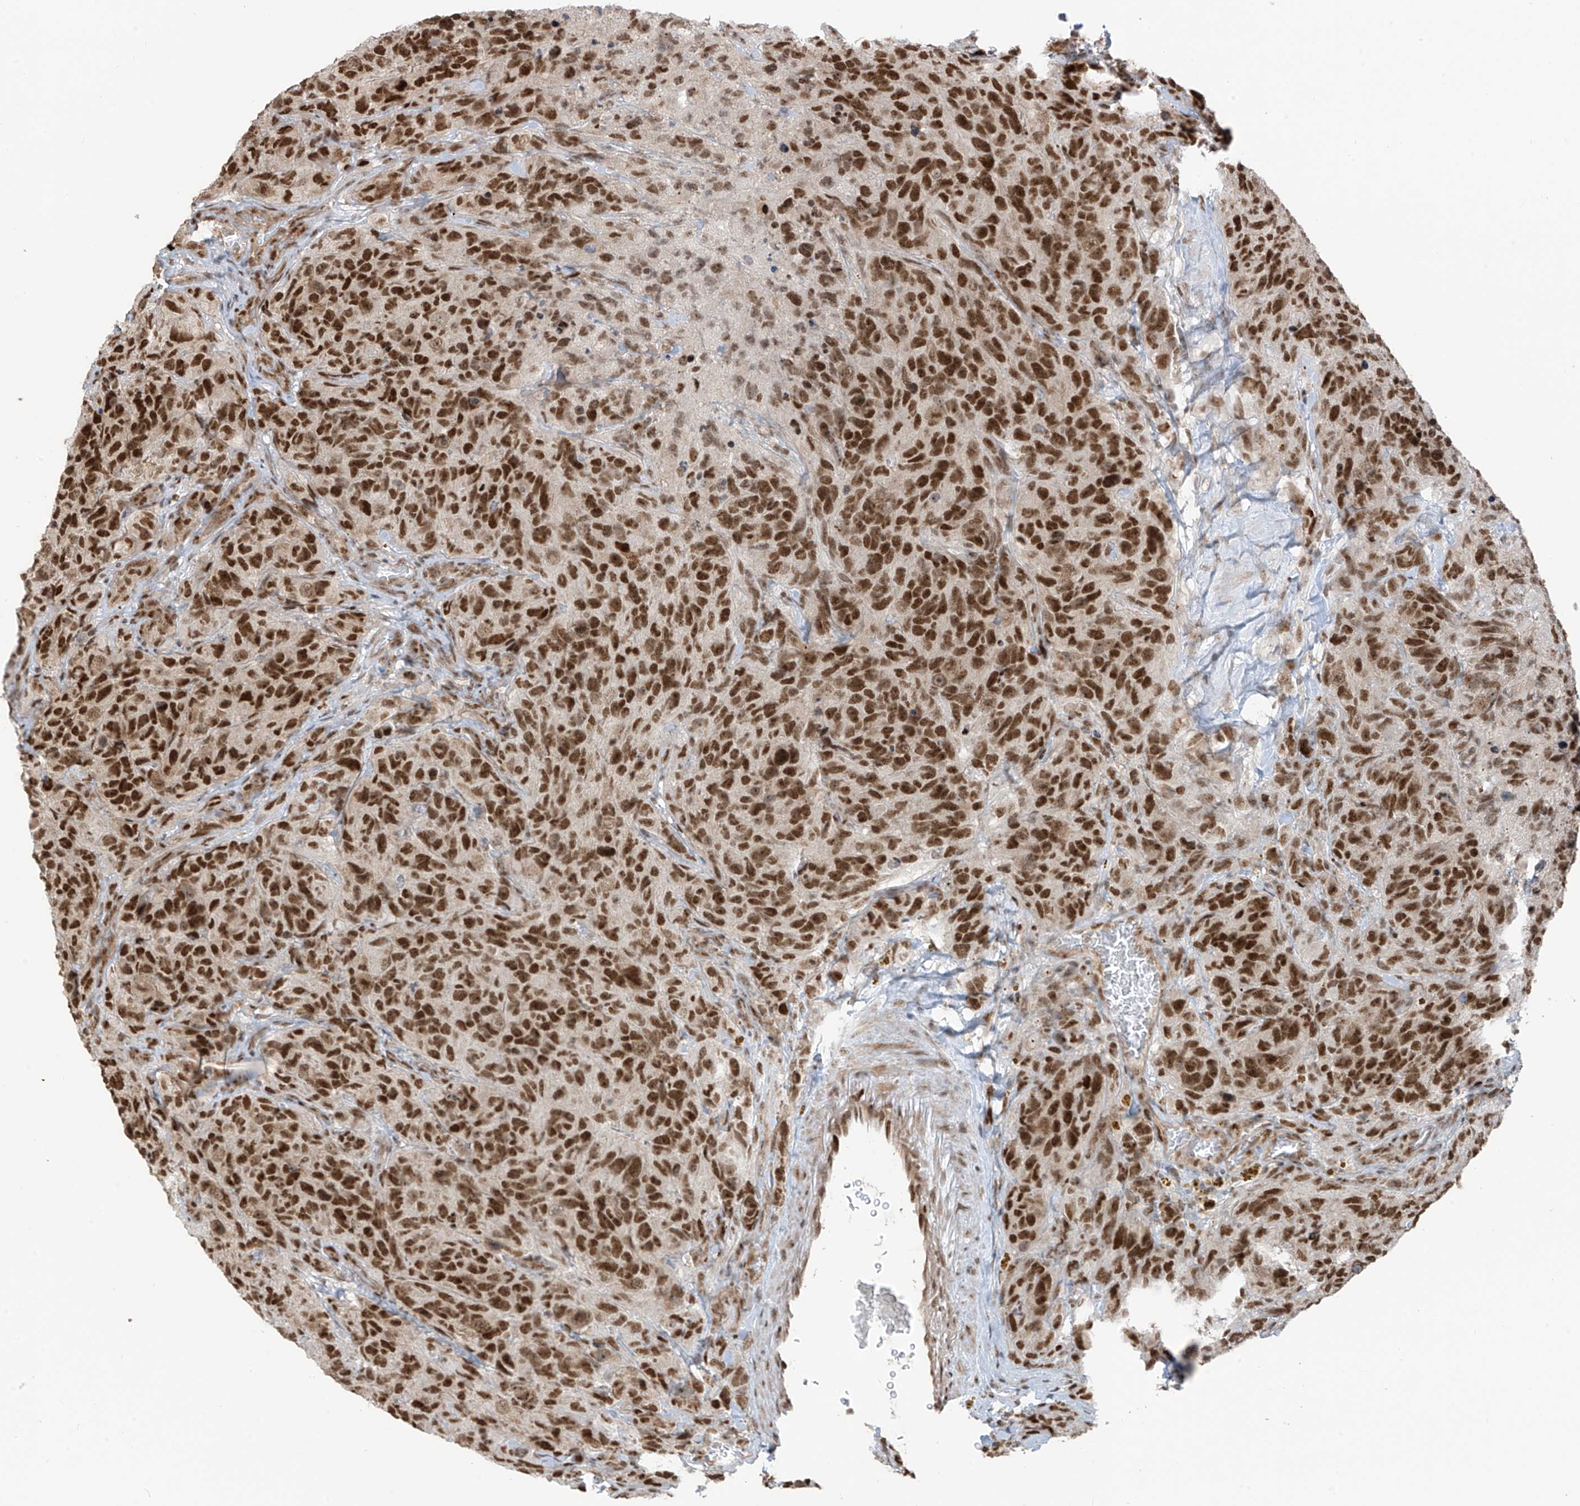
{"staining": {"intensity": "strong", "quantity": ">75%", "location": "nuclear"}, "tissue": "glioma", "cell_type": "Tumor cells", "image_type": "cancer", "snomed": [{"axis": "morphology", "description": "Glioma, malignant, High grade"}, {"axis": "topography", "description": "Brain"}], "caption": "Strong nuclear expression for a protein is identified in approximately >75% of tumor cells of glioma using IHC.", "gene": "ARHGEF3", "patient": {"sex": "male", "age": 69}}